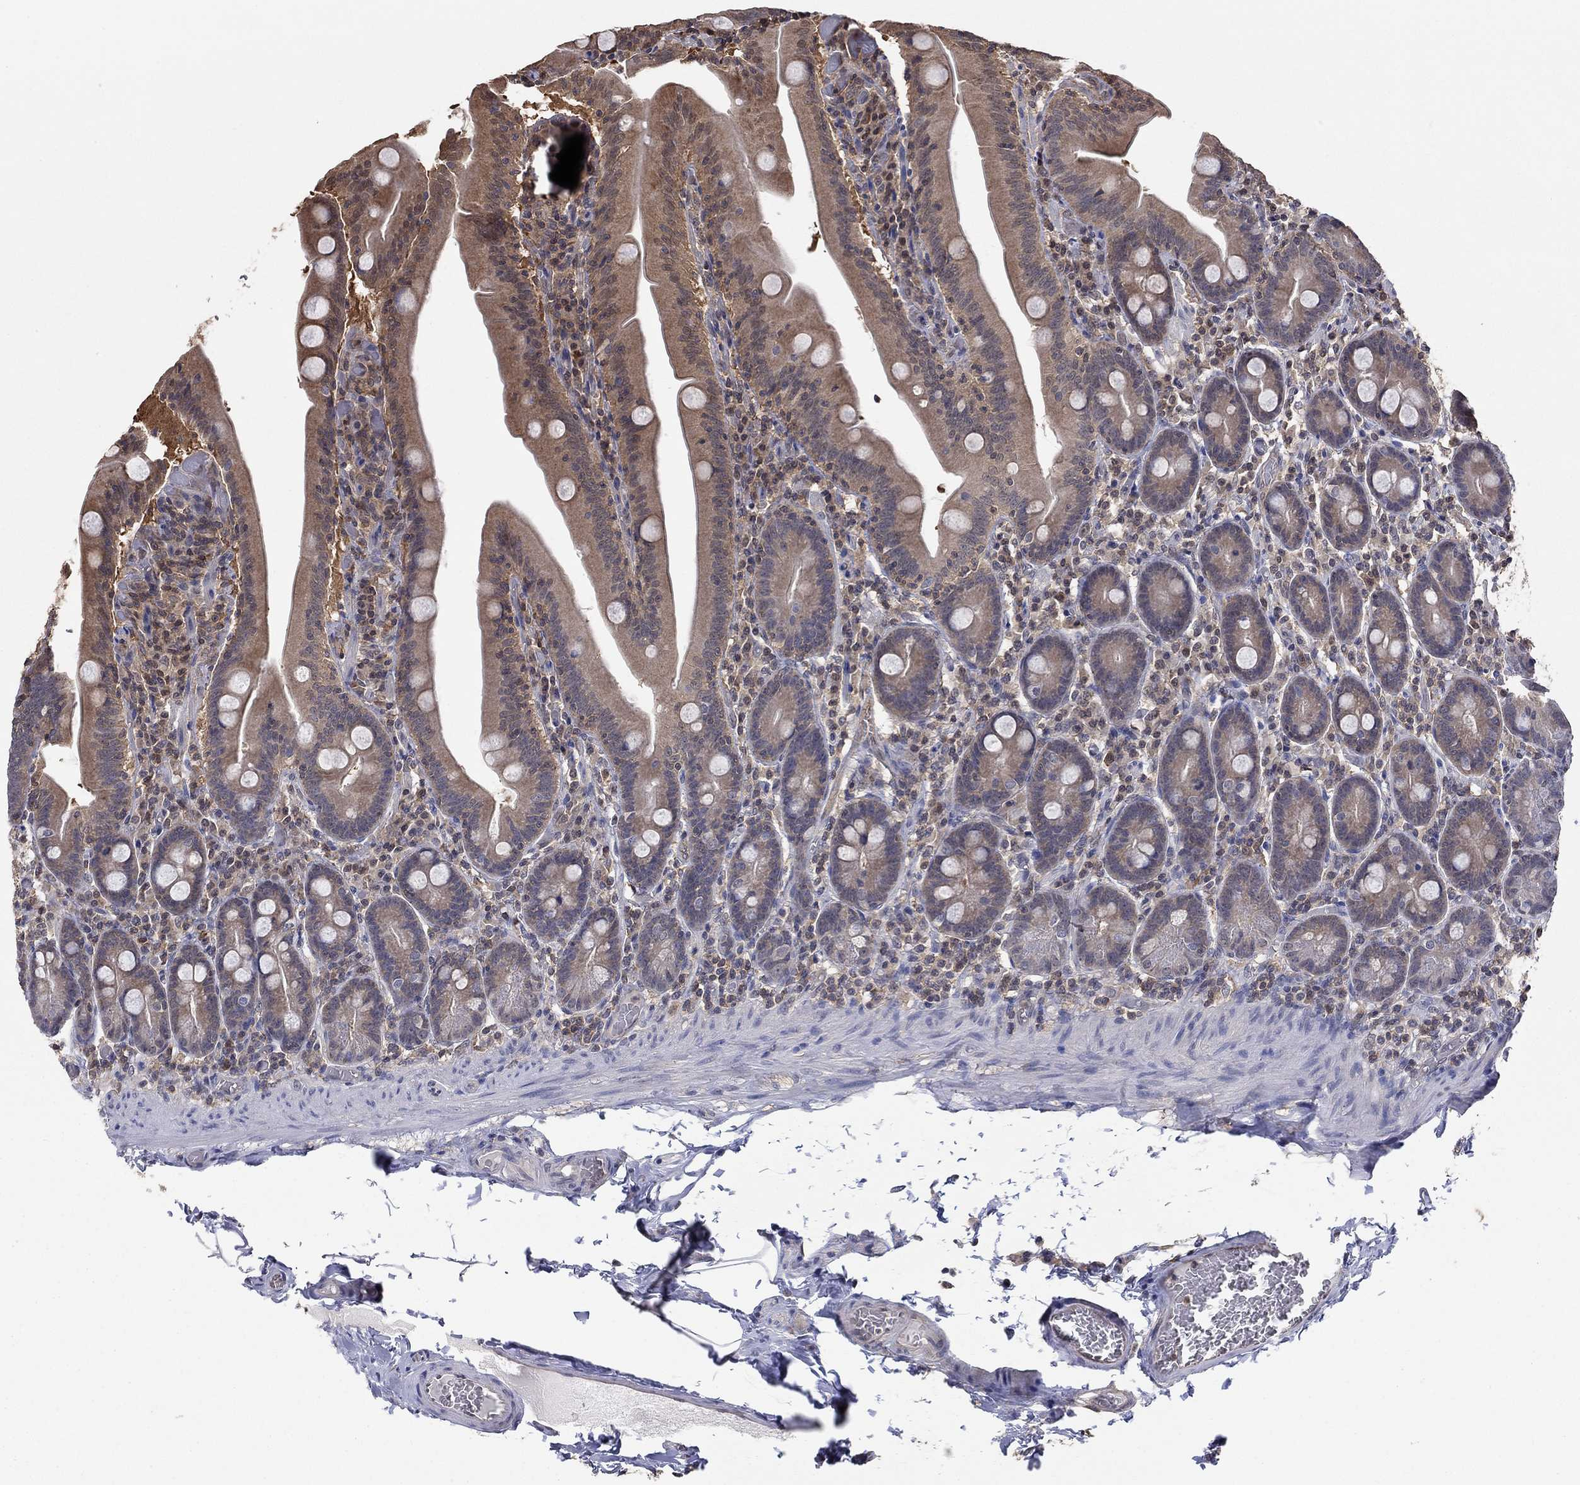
{"staining": {"intensity": "weak", "quantity": ">75%", "location": "cytoplasmic/membranous"}, "tissue": "small intestine", "cell_type": "Glandular cells", "image_type": "normal", "snomed": [{"axis": "morphology", "description": "Normal tissue, NOS"}, {"axis": "topography", "description": "Small intestine"}], "caption": "Immunohistochemical staining of unremarkable human small intestine displays weak cytoplasmic/membranous protein staining in approximately >75% of glandular cells.", "gene": "RNF114", "patient": {"sex": "male", "age": 37}}